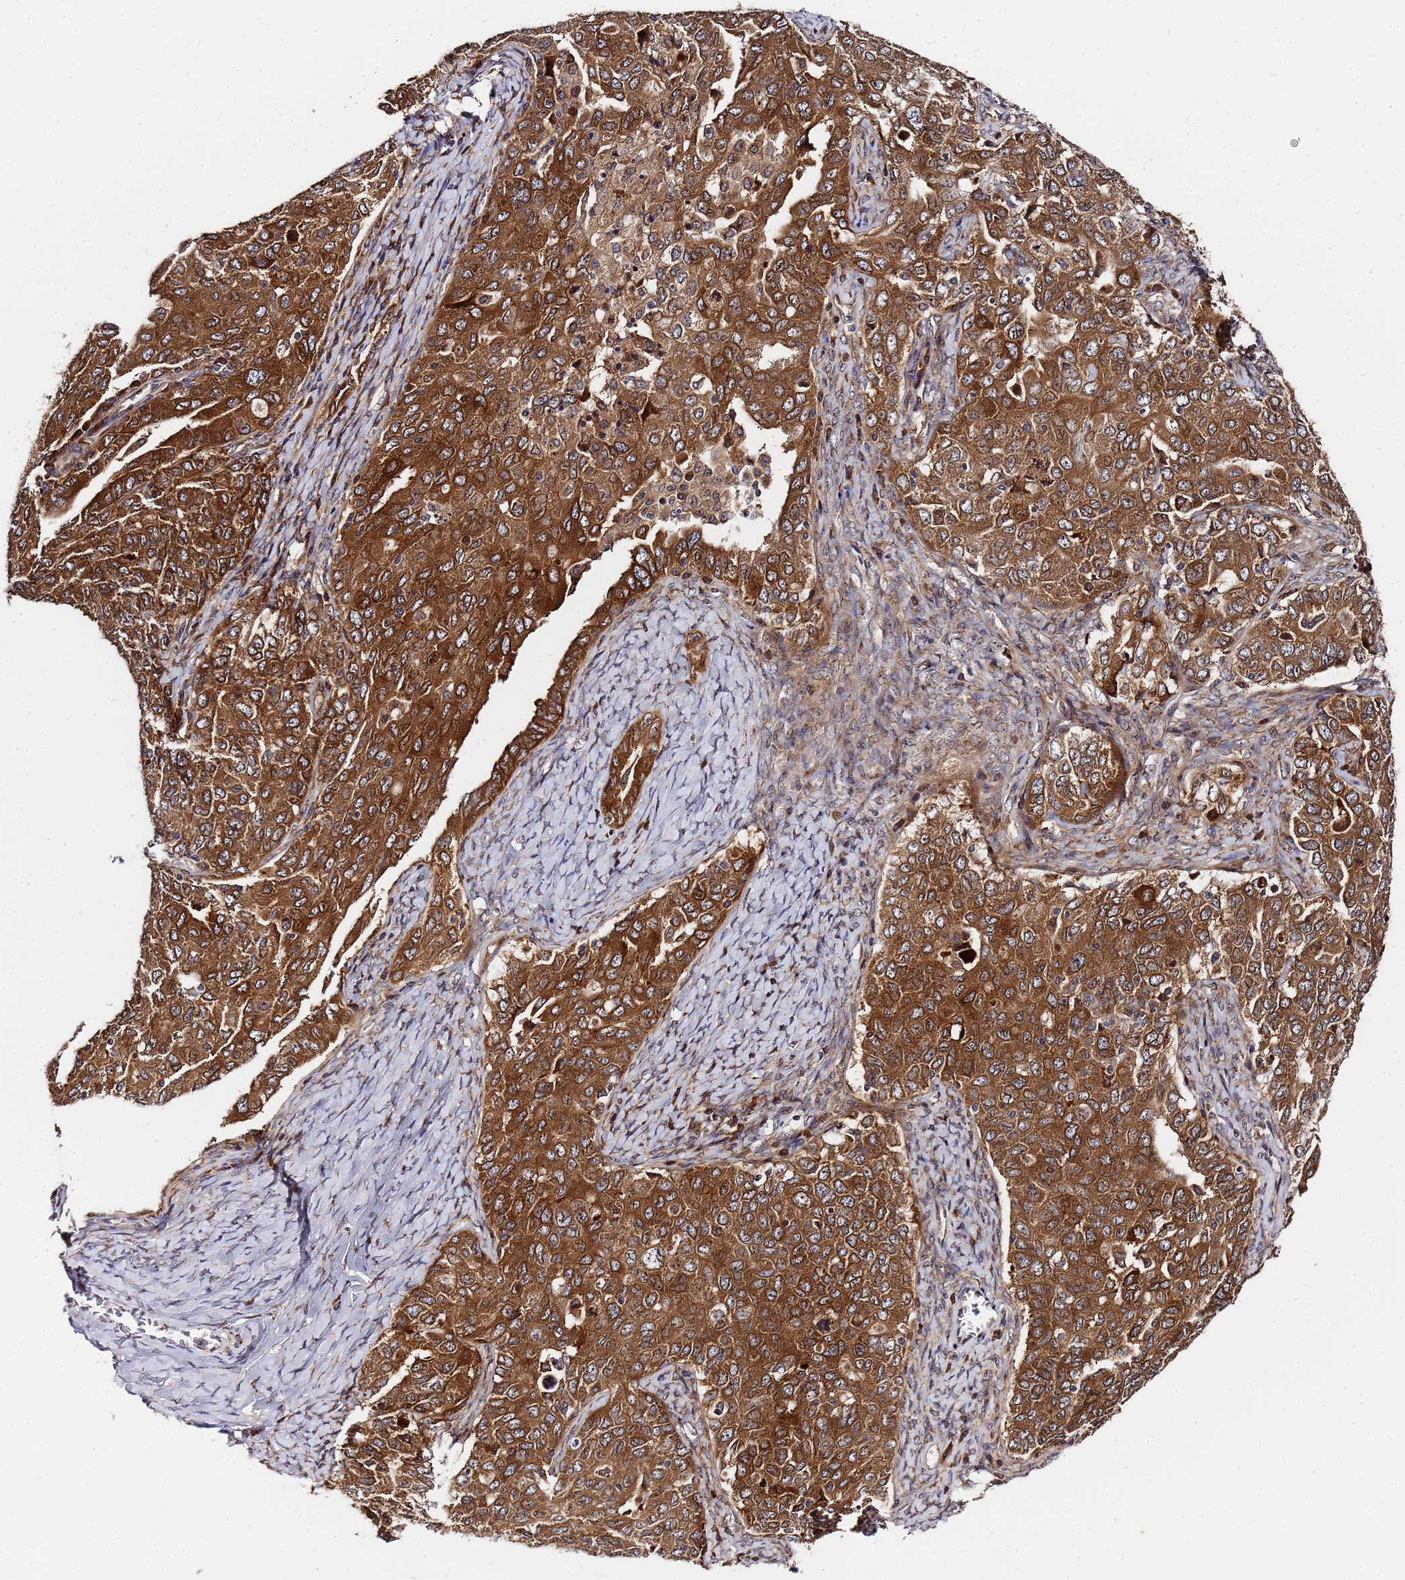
{"staining": {"intensity": "strong", "quantity": ">75%", "location": "cytoplasmic/membranous"}, "tissue": "ovarian cancer", "cell_type": "Tumor cells", "image_type": "cancer", "snomed": [{"axis": "morphology", "description": "Carcinoma, endometroid"}, {"axis": "topography", "description": "Ovary"}], "caption": "Ovarian cancer (endometroid carcinoma) stained with IHC displays strong cytoplasmic/membranous positivity in approximately >75% of tumor cells. (Stains: DAB in brown, nuclei in blue, Microscopy: brightfield microscopy at high magnification).", "gene": "UNC93B1", "patient": {"sex": "female", "age": 62}}